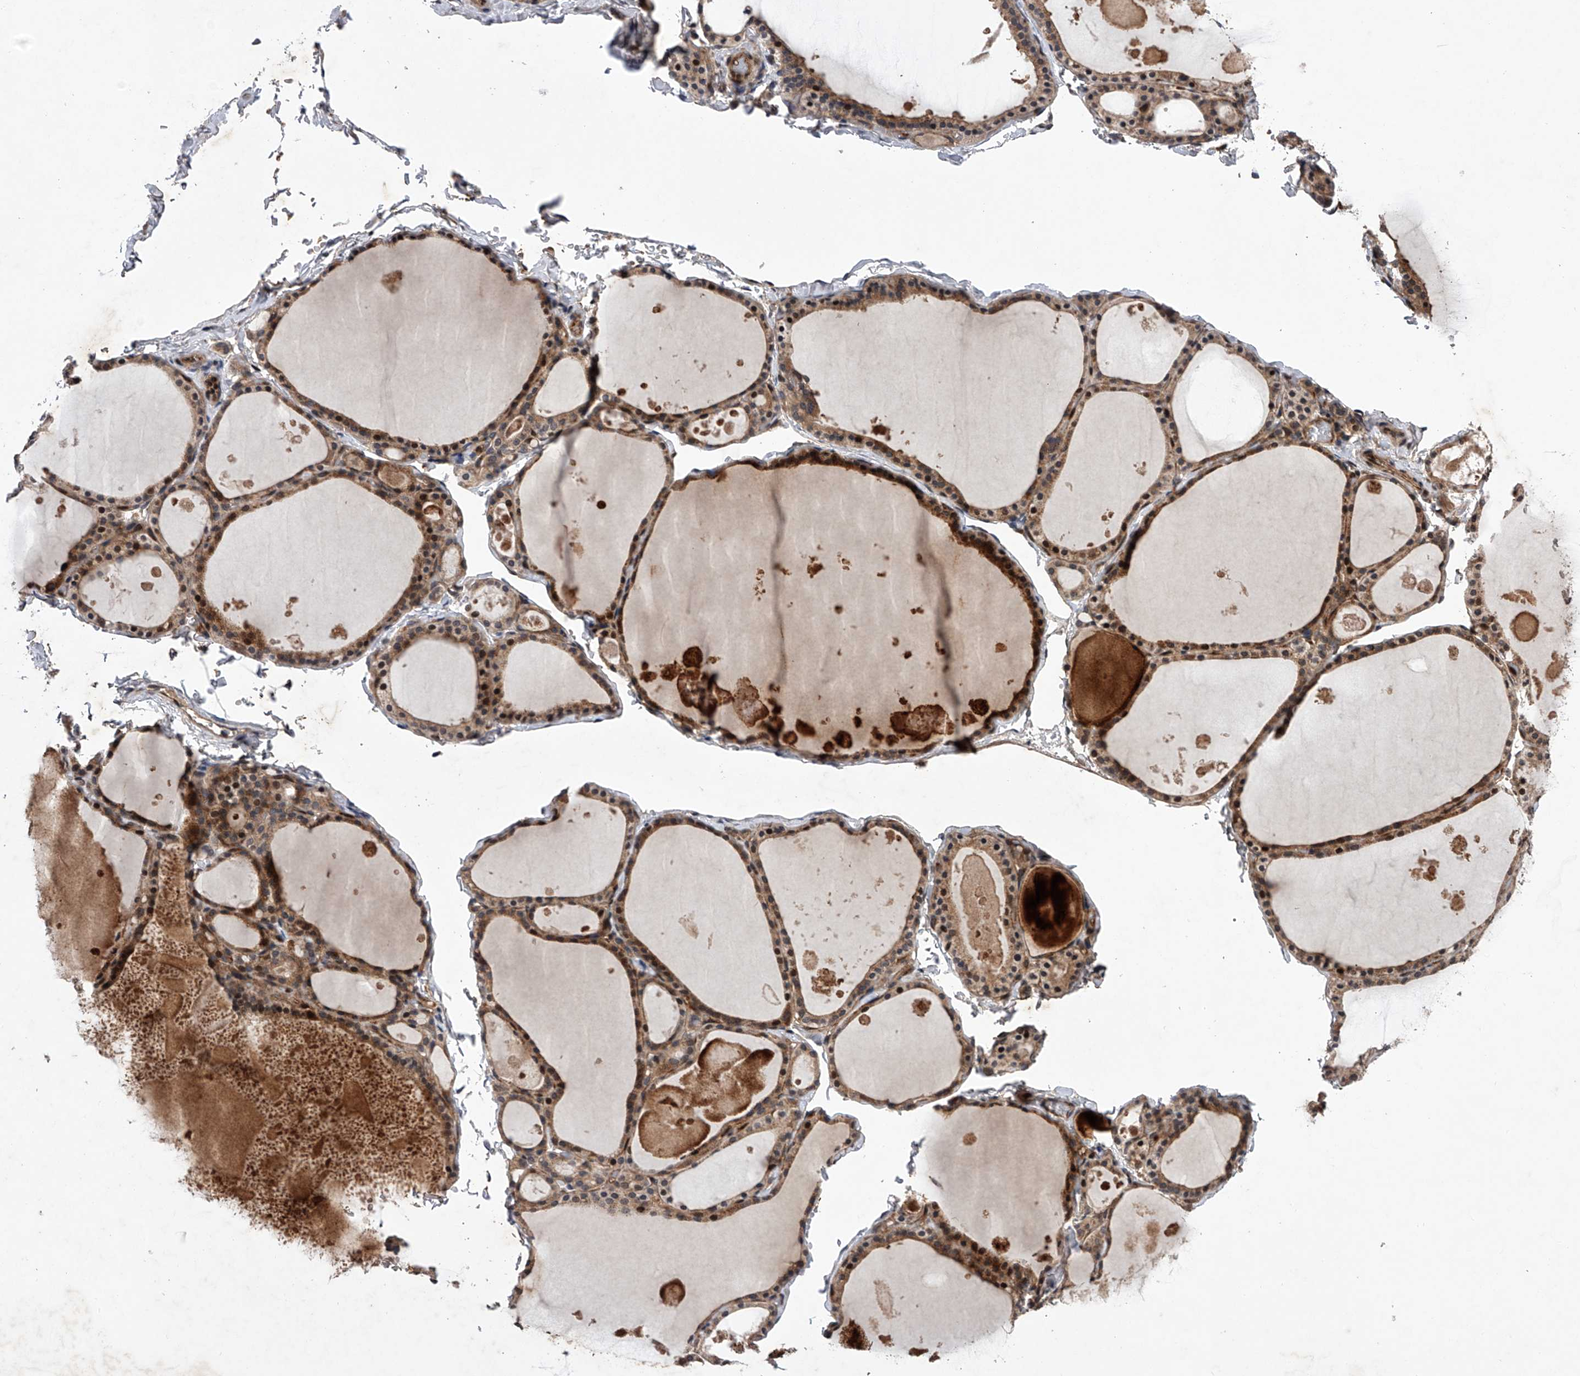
{"staining": {"intensity": "moderate", "quantity": ">75%", "location": "cytoplasmic/membranous,nuclear"}, "tissue": "thyroid gland", "cell_type": "Glandular cells", "image_type": "normal", "snomed": [{"axis": "morphology", "description": "Normal tissue, NOS"}, {"axis": "topography", "description": "Thyroid gland"}], "caption": "Thyroid gland stained with DAB (3,3'-diaminobenzidine) IHC displays medium levels of moderate cytoplasmic/membranous,nuclear positivity in about >75% of glandular cells. (DAB (3,3'-diaminobenzidine) IHC, brown staining for protein, blue staining for nuclei).", "gene": "MAP3K11", "patient": {"sex": "male", "age": 56}}